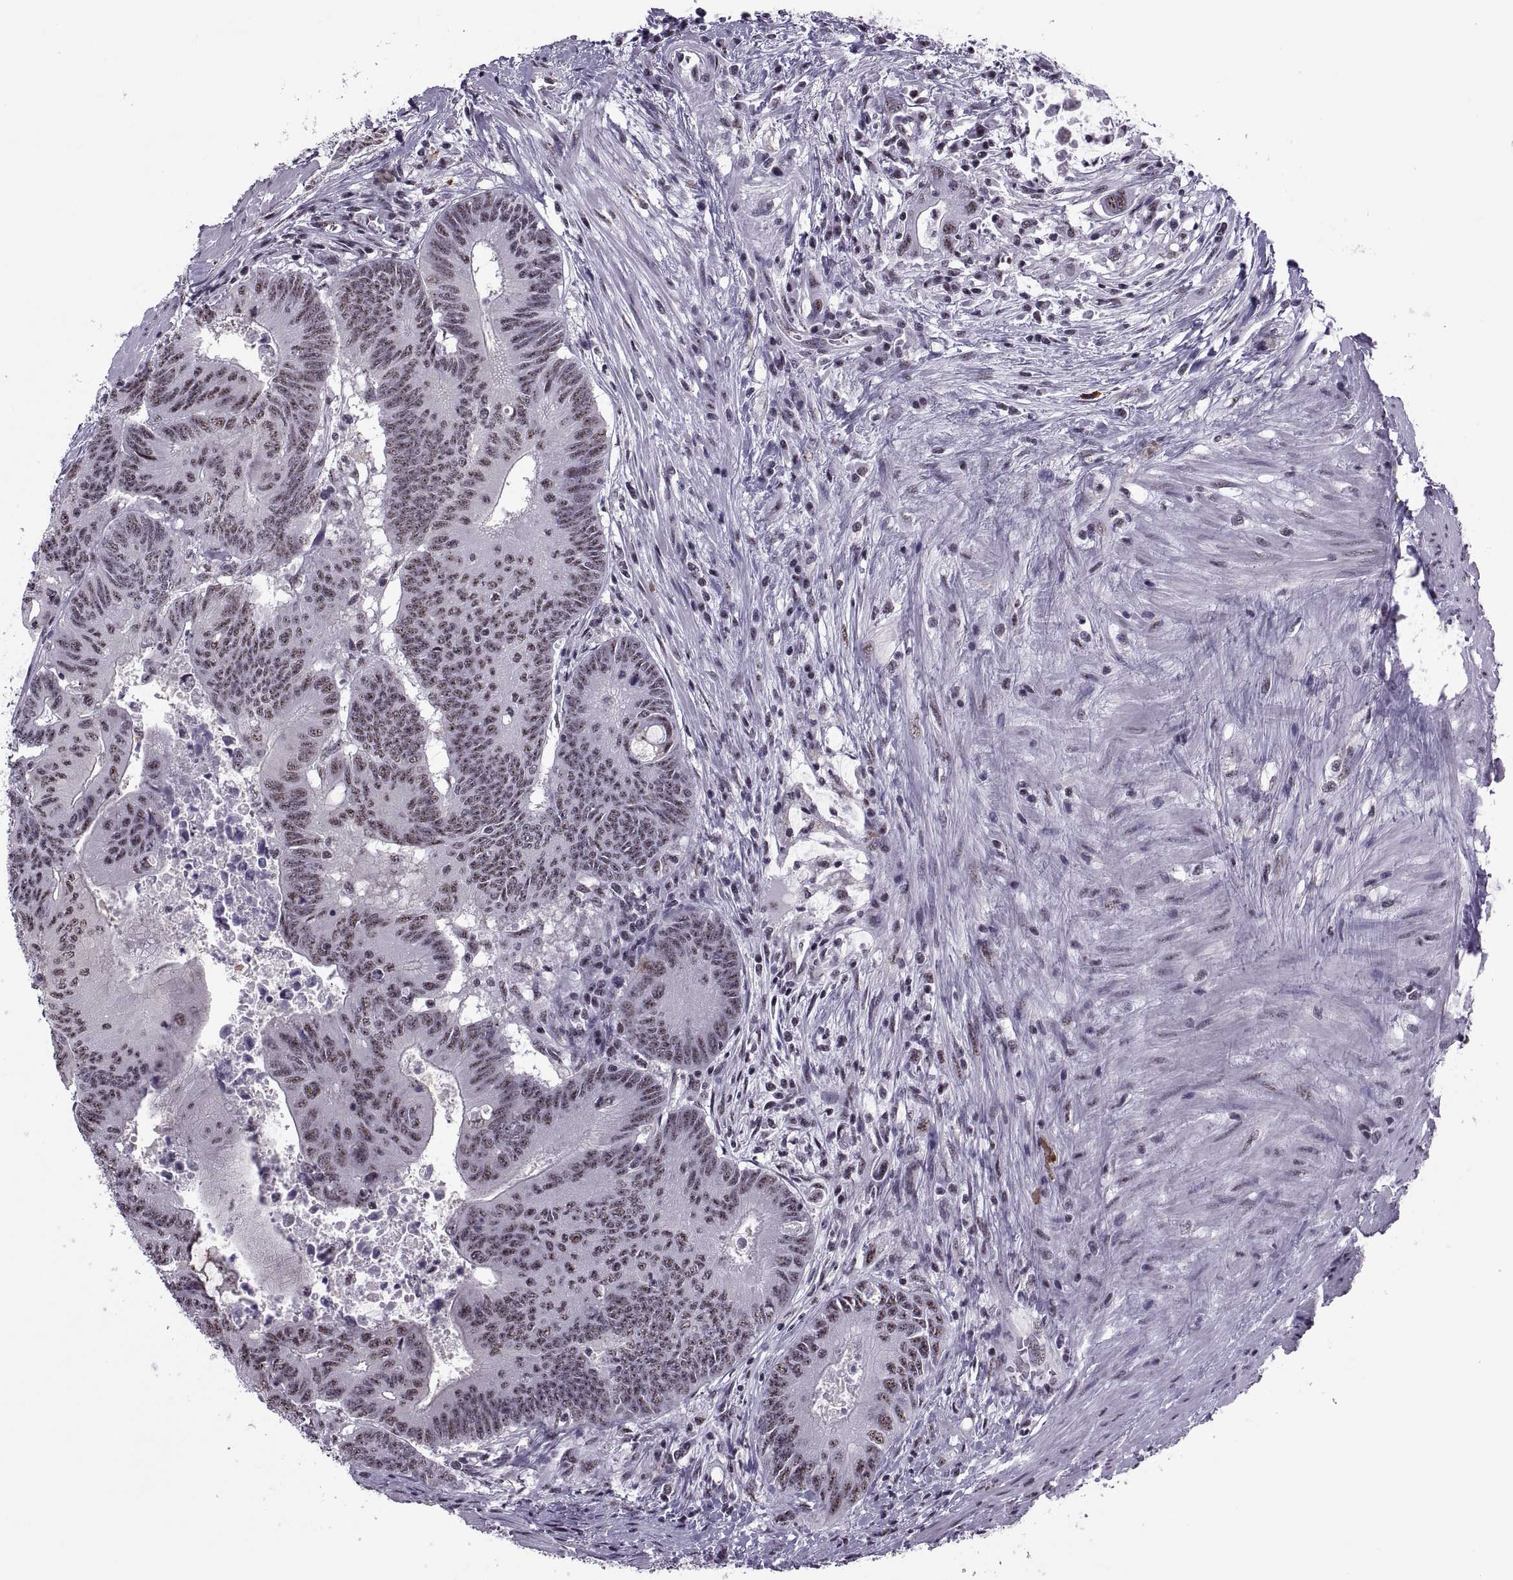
{"staining": {"intensity": "weak", "quantity": ">75%", "location": "nuclear"}, "tissue": "colorectal cancer", "cell_type": "Tumor cells", "image_type": "cancer", "snomed": [{"axis": "morphology", "description": "Adenocarcinoma, NOS"}, {"axis": "topography", "description": "Rectum"}], "caption": "Colorectal cancer stained for a protein shows weak nuclear positivity in tumor cells. Nuclei are stained in blue.", "gene": "MAGEA4", "patient": {"sex": "male", "age": 59}}